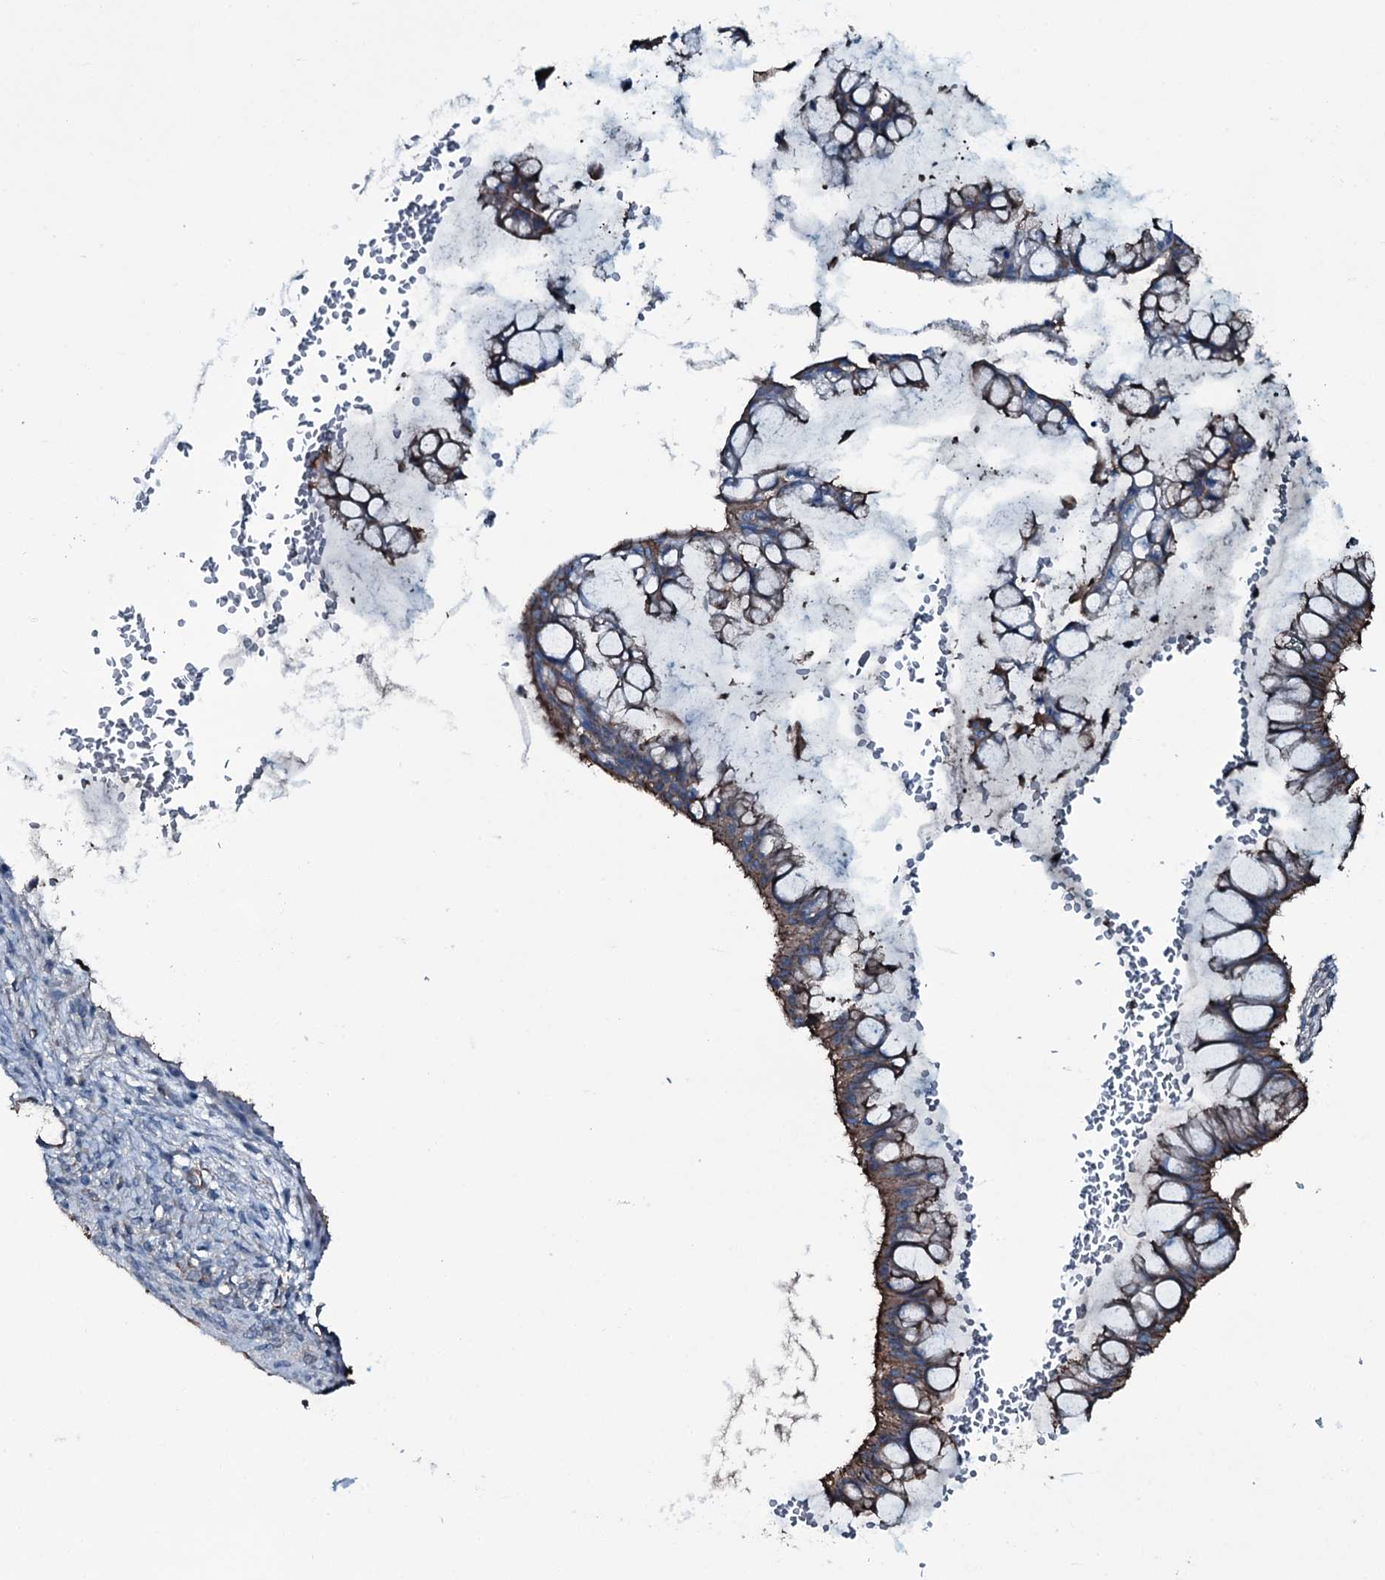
{"staining": {"intensity": "moderate", "quantity": "25%-75%", "location": "cytoplasmic/membranous"}, "tissue": "ovarian cancer", "cell_type": "Tumor cells", "image_type": "cancer", "snomed": [{"axis": "morphology", "description": "Cystadenocarcinoma, mucinous, NOS"}, {"axis": "topography", "description": "Ovary"}], "caption": "Ovarian cancer (mucinous cystadenocarcinoma) stained with a protein marker exhibits moderate staining in tumor cells.", "gene": "SLC25A38", "patient": {"sex": "female", "age": 73}}